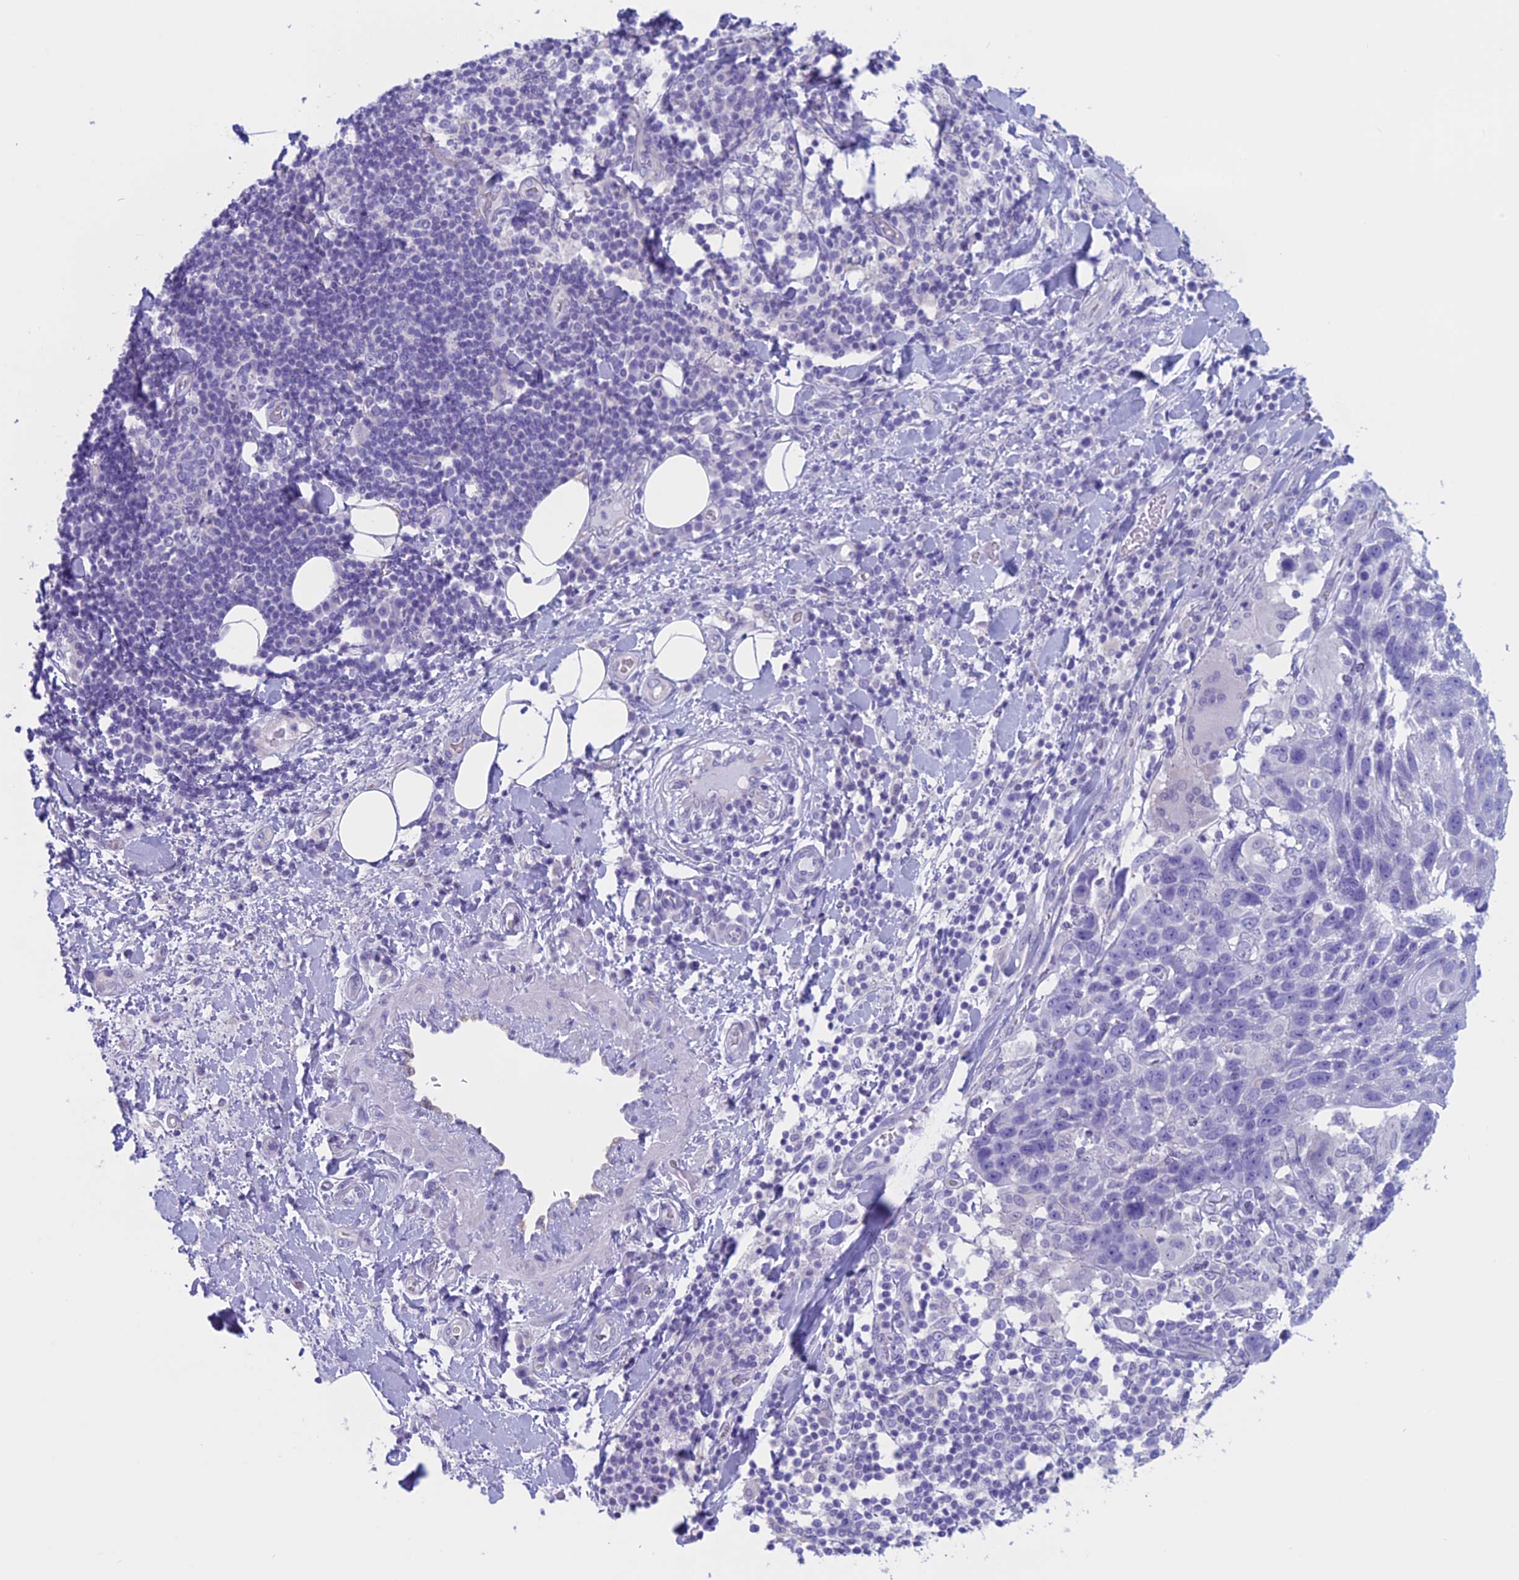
{"staining": {"intensity": "negative", "quantity": "none", "location": "none"}, "tissue": "adipose tissue", "cell_type": "Adipocytes", "image_type": "normal", "snomed": [{"axis": "morphology", "description": "Normal tissue, NOS"}, {"axis": "morphology", "description": "Squamous cell carcinoma, NOS"}, {"axis": "topography", "description": "Lymph node"}, {"axis": "topography", "description": "Bronchus"}, {"axis": "topography", "description": "Lung"}], "caption": "Human adipose tissue stained for a protein using immunohistochemistry (IHC) shows no expression in adipocytes.", "gene": "RP1", "patient": {"sex": "male", "age": 66}}